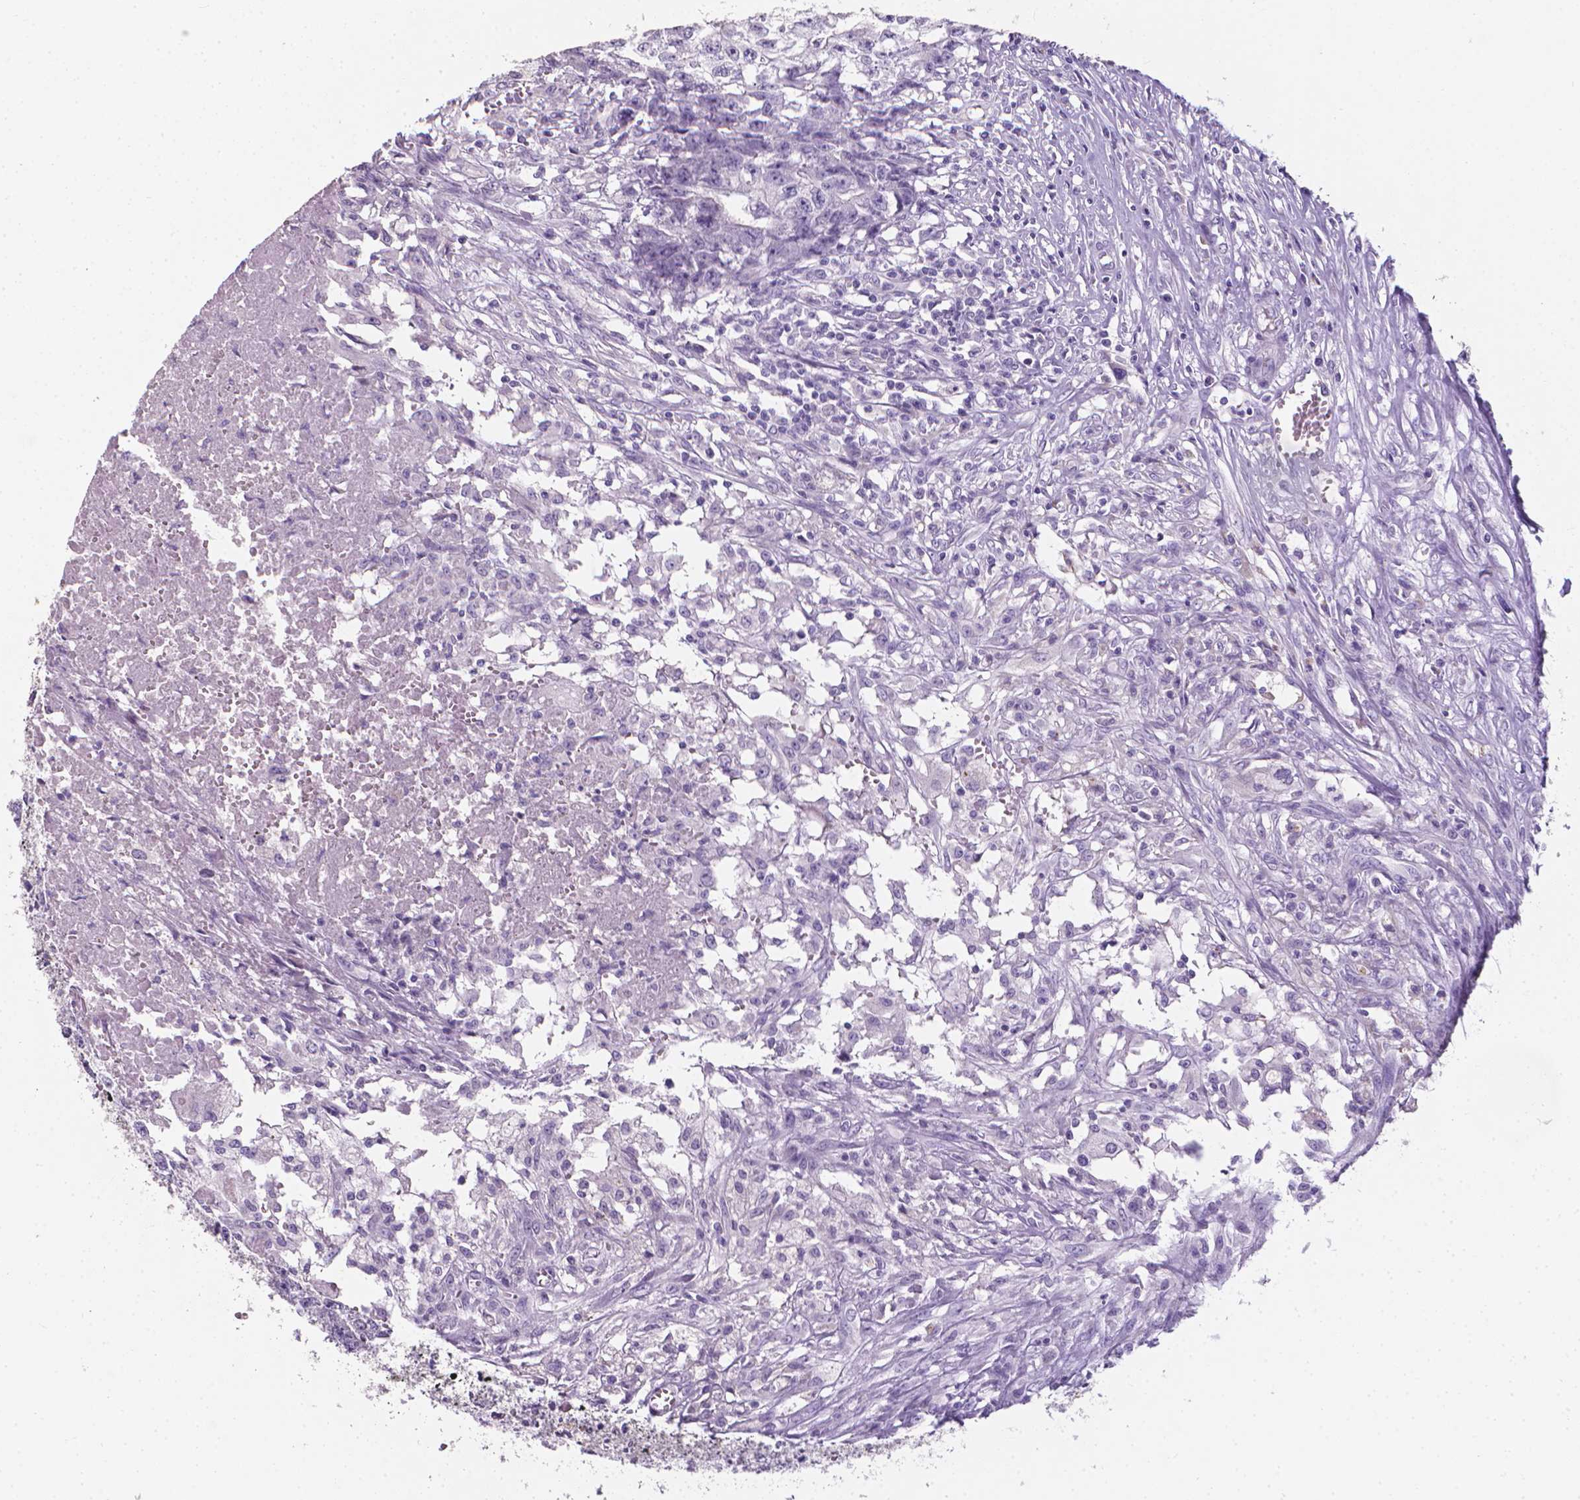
{"staining": {"intensity": "negative", "quantity": "none", "location": "none"}, "tissue": "testis cancer", "cell_type": "Tumor cells", "image_type": "cancer", "snomed": [{"axis": "morphology", "description": "Carcinoma, Embryonal, NOS"}, {"axis": "morphology", "description": "Teratoma, malignant, NOS"}, {"axis": "topography", "description": "Testis"}], "caption": "High magnification brightfield microscopy of testis embryonal carcinoma stained with DAB (3,3'-diaminobenzidine) (brown) and counterstained with hematoxylin (blue): tumor cells show no significant positivity.", "gene": "XPNPEP2", "patient": {"sex": "male", "age": 24}}